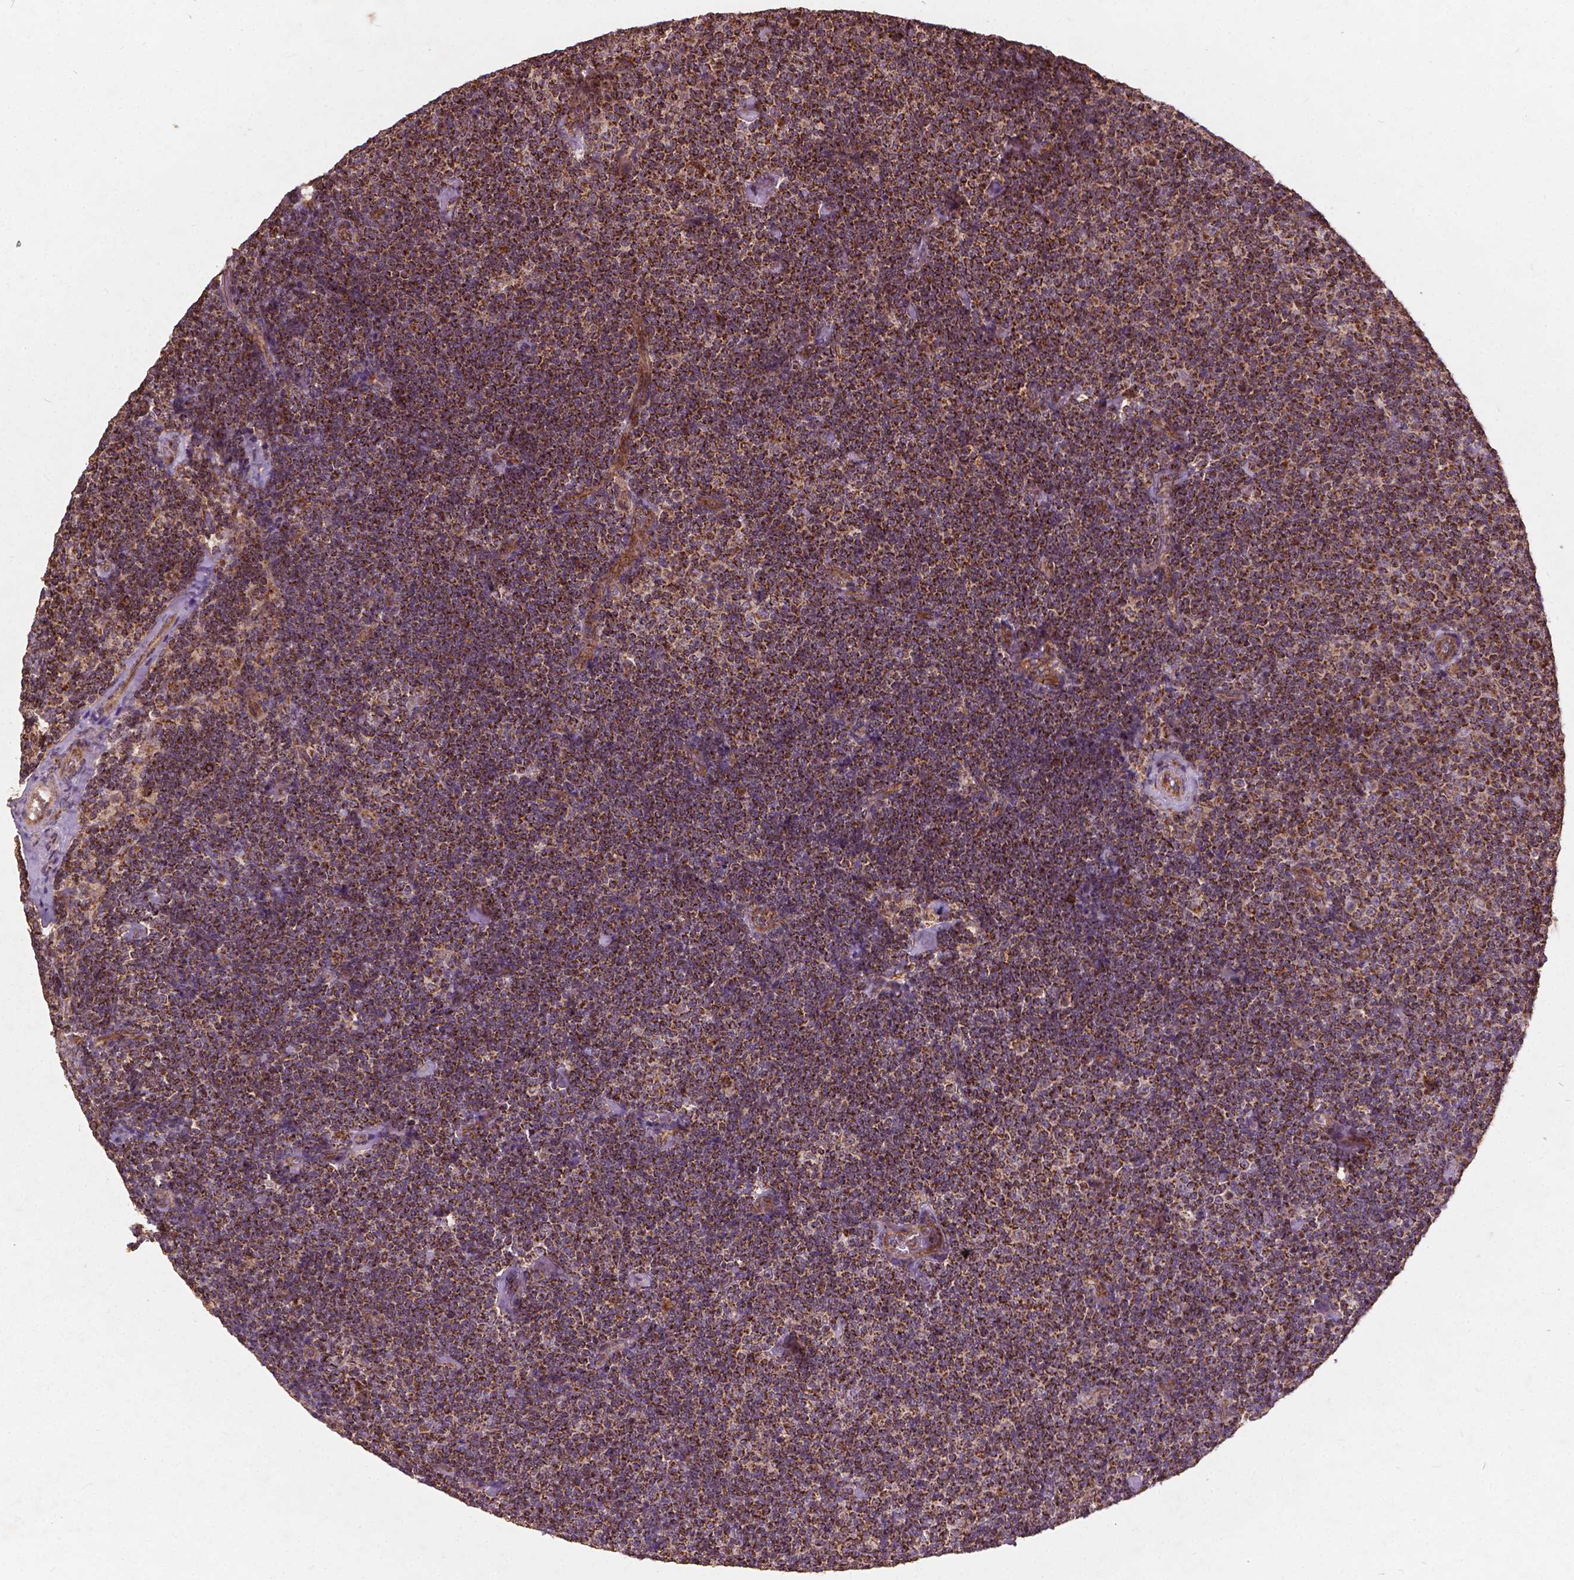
{"staining": {"intensity": "strong", "quantity": ">75%", "location": "cytoplasmic/membranous"}, "tissue": "lymphoma", "cell_type": "Tumor cells", "image_type": "cancer", "snomed": [{"axis": "morphology", "description": "Malignant lymphoma, non-Hodgkin's type, Low grade"}, {"axis": "topography", "description": "Lymph node"}], "caption": "Immunohistochemical staining of human malignant lymphoma, non-Hodgkin's type (low-grade) reveals high levels of strong cytoplasmic/membranous staining in approximately >75% of tumor cells.", "gene": "UBXN2A", "patient": {"sex": "male", "age": 81}}